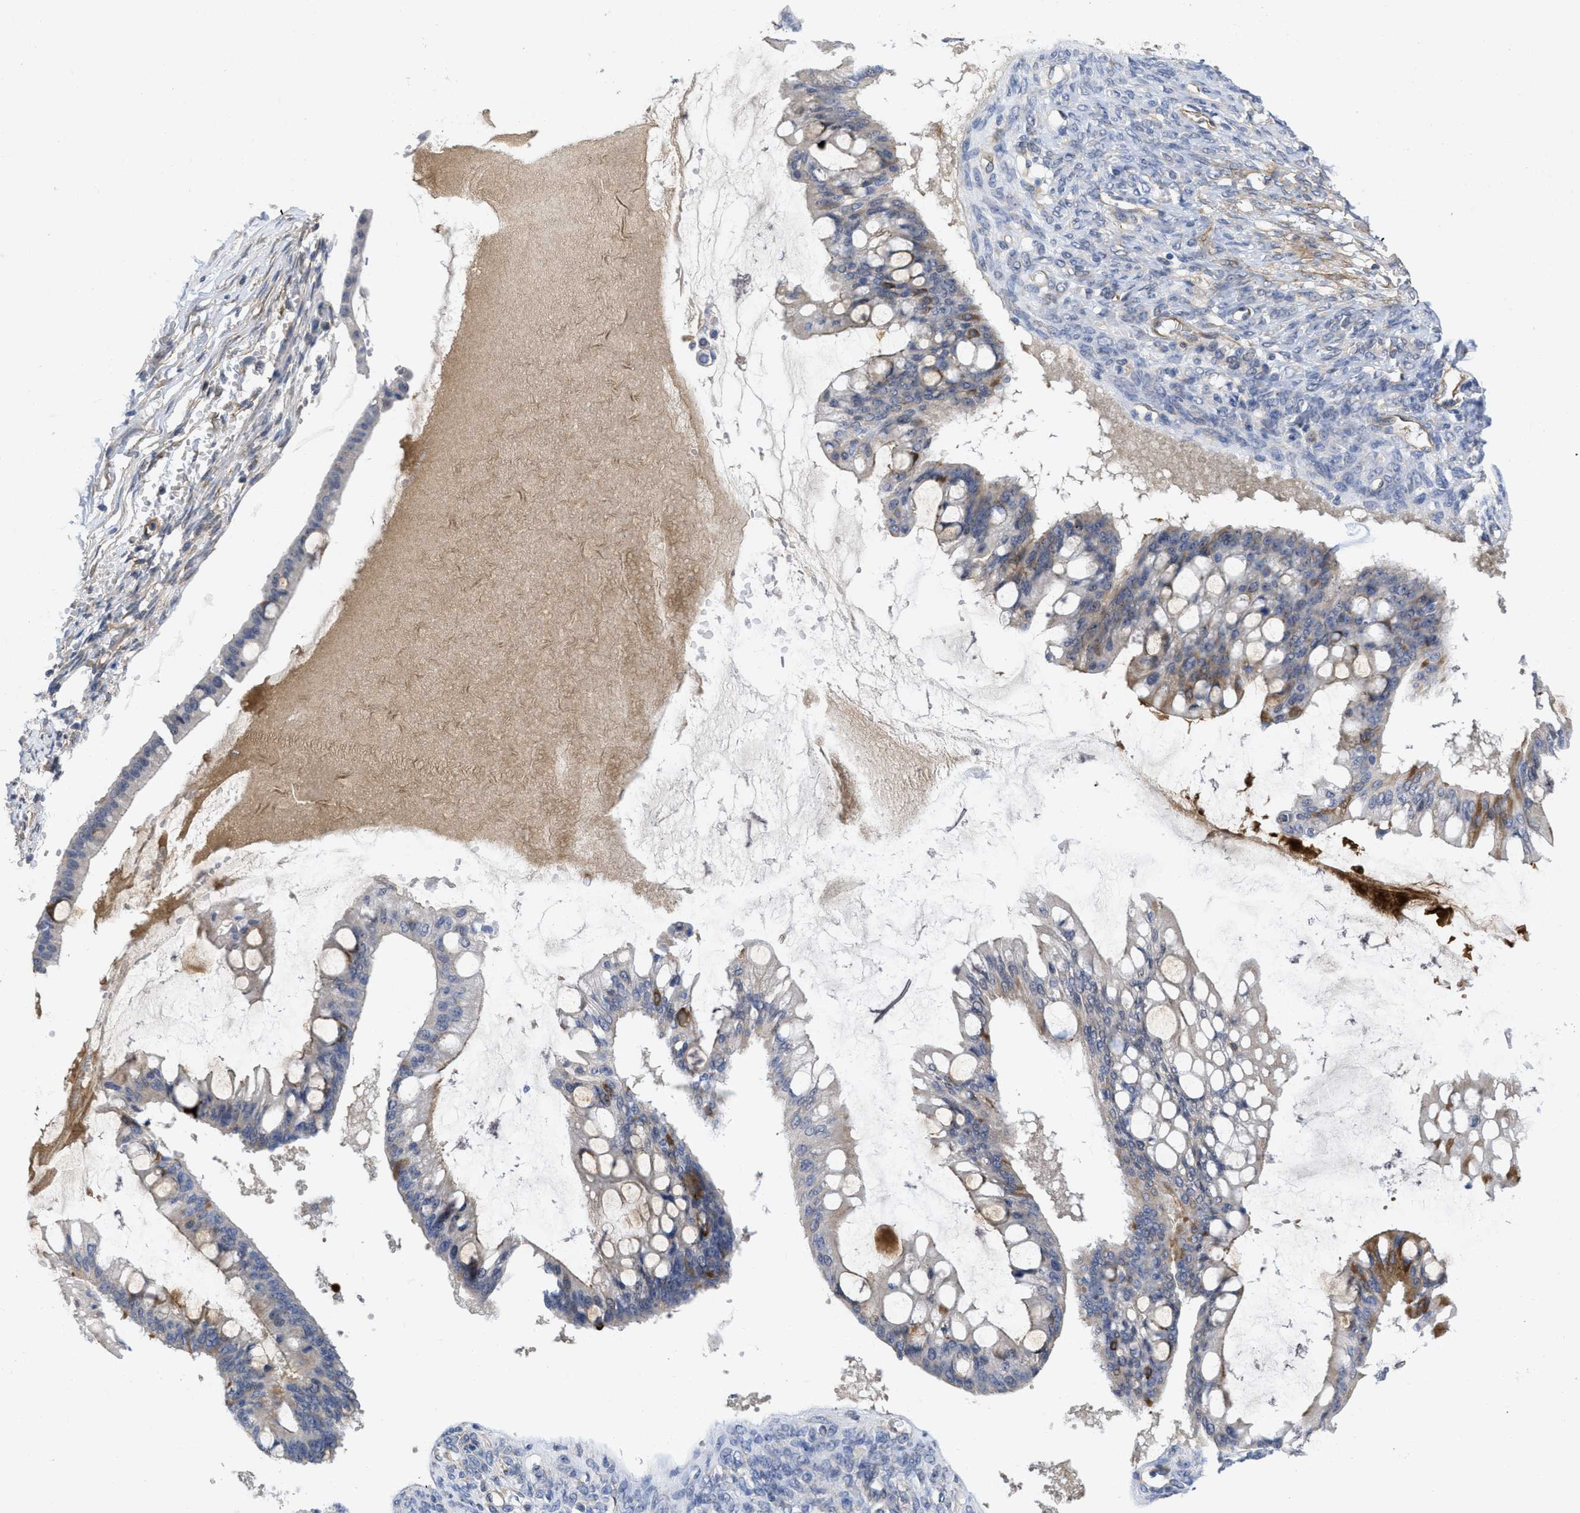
{"staining": {"intensity": "moderate", "quantity": "<25%", "location": "cytoplasmic/membranous"}, "tissue": "ovarian cancer", "cell_type": "Tumor cells", "image_type": "cancer", "snomed": [{"axis": "morphology", "description": "Cystadenocarcinoma, mucinous, NOS"}, {"axis": "topography", "description": "Ovary"}], "caption": "Mucinous cystadenocarcinoma (ovarian) stained with a brown dye reveals moderate cytoplasmic/membranous positive expression in approximately <25% of tumor cells.", "gene": "ARHGEF26", "patient": {"sex": "female", "age": 73}}